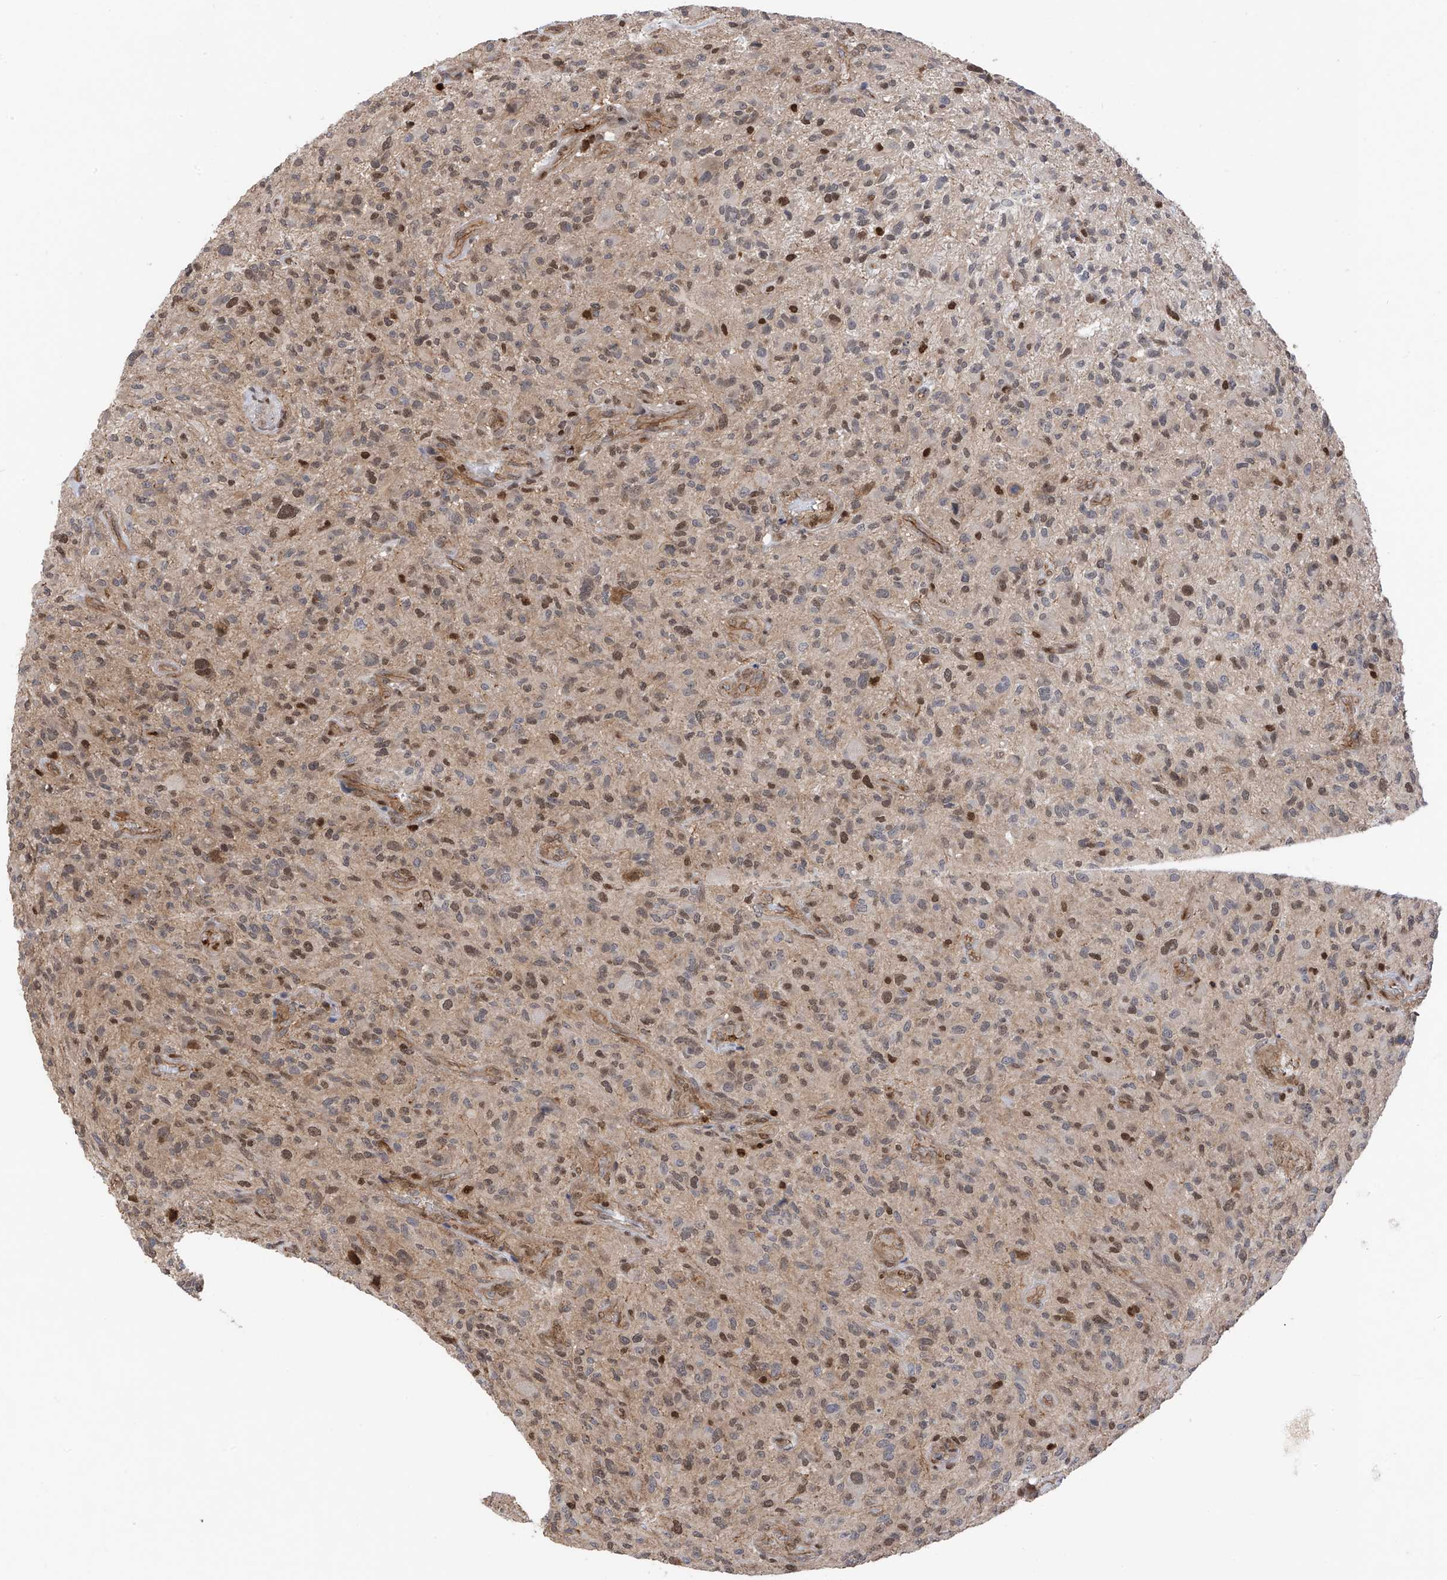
{"staining": {"intensity": "moderate", "quantity": "<25%", "location": "nuclear"}, "tissue": "glioma", "cell_type": "Tumor cells", "image_type": "cancer", "snomed": [{"axis": "morphology", "description": "Glioma, malignant, High grade"}, {"axis": "topography", "description": "Brain"}], "caption": "The image reveals a brown stain indicating the presence of a protein in the nuclear of tumor cells in malignant glioma (high-grade).", "gene": "DNAJC9", "patient": {"sex": "male", "age": 47}}